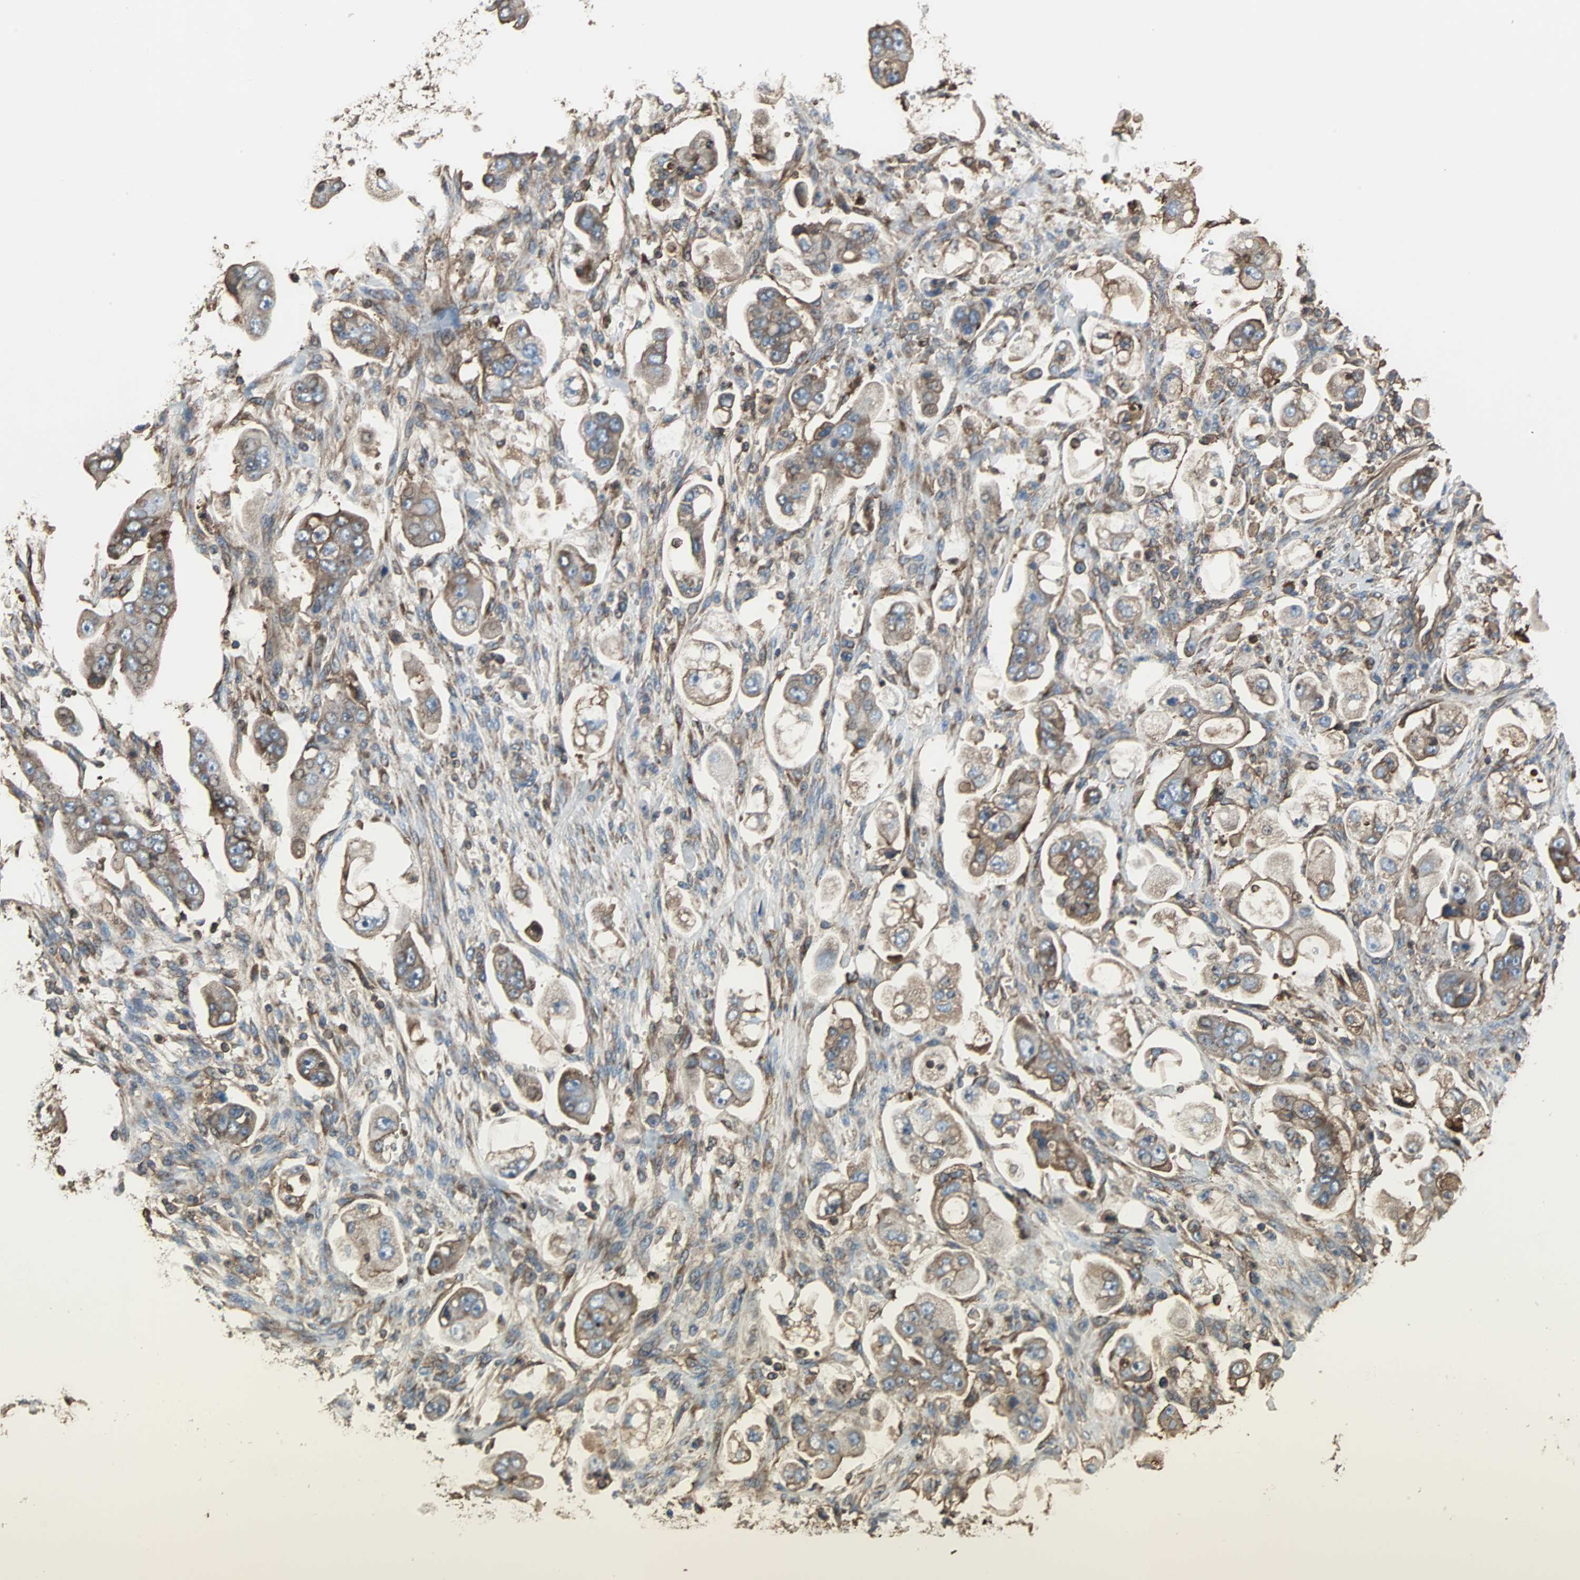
{"staining": {"intensity": "moderate", "quantity": ">75%", "location": "cytoplasmic/membranous"}, "tissue": "stomach cancer", "cell_type": "Tumor cells", "image_type": "cancer", "snomed": [{"axis": "morphology", "description": "Adenocarcinoma, NOS"}, {"axis": "topography", "description": "Stomach"}], "caption": "A histopathology image showing moderate cytoplasmic/membranous positivity in approximately >75% of tumor cells in adenocarcinoma (stomach), as visualized by brown immunohistochemical staining.", "gene": "ACTN1", "patient": {"sex": "male", "age": 62}}